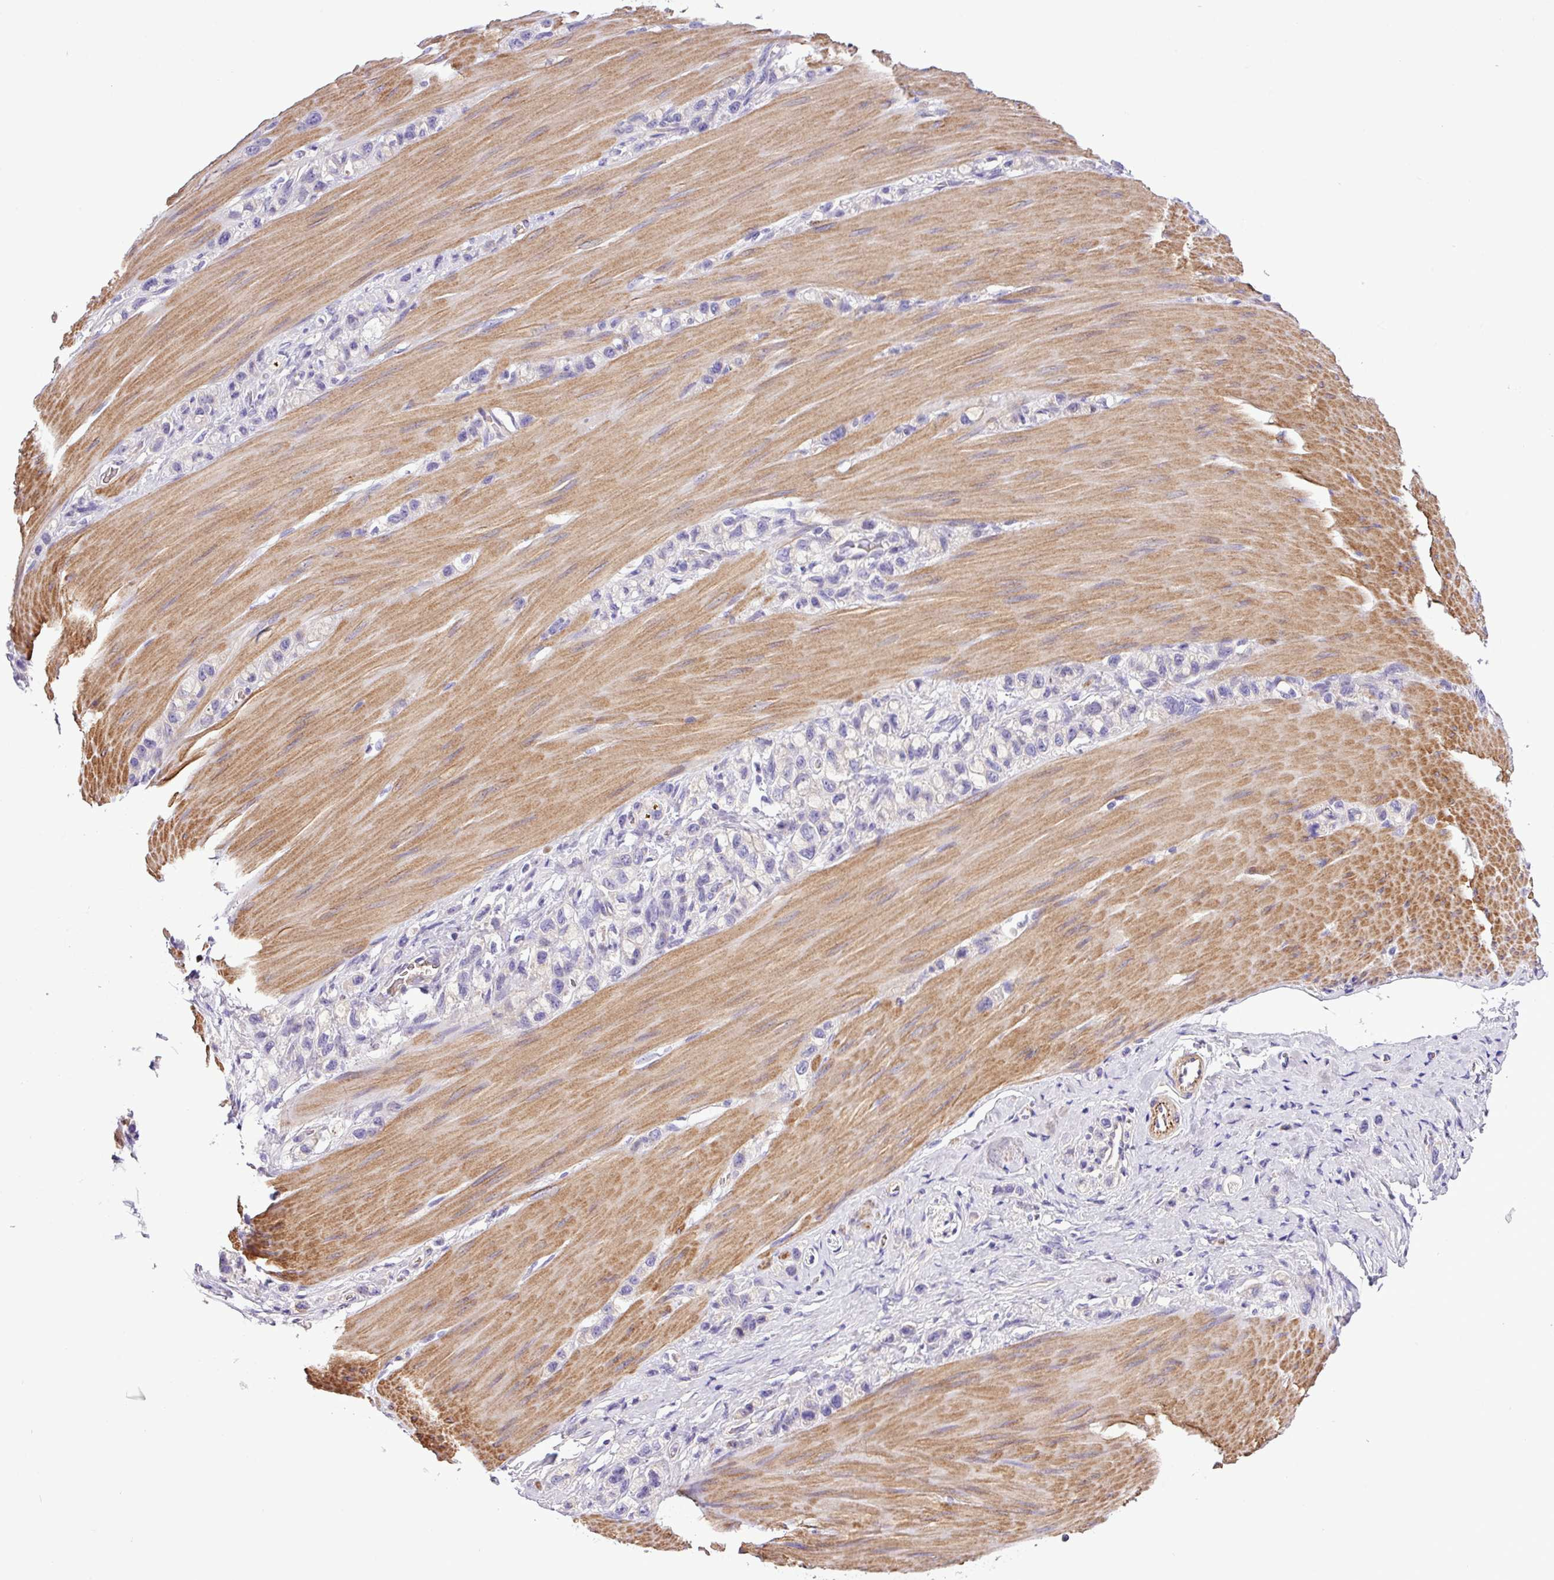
{"staining": {"intensity": "negative", "quantity": "none", "location": "none"}, "tissue": "stomach cancer", "cell_type": "Tumor cells", "image_type": "cancer", "snomed": [{"axis": "morphology", "description": "Adenocarcinoma, NOS"}, {"axis": "topography", "description": "Stomach"}], "caption": "Immunohistochemistry of adenocarcinoma (stomach) shows no staining in tumor cells.", "gene": "C11orf91", "patient": {"sex": "female", "age": 65}}